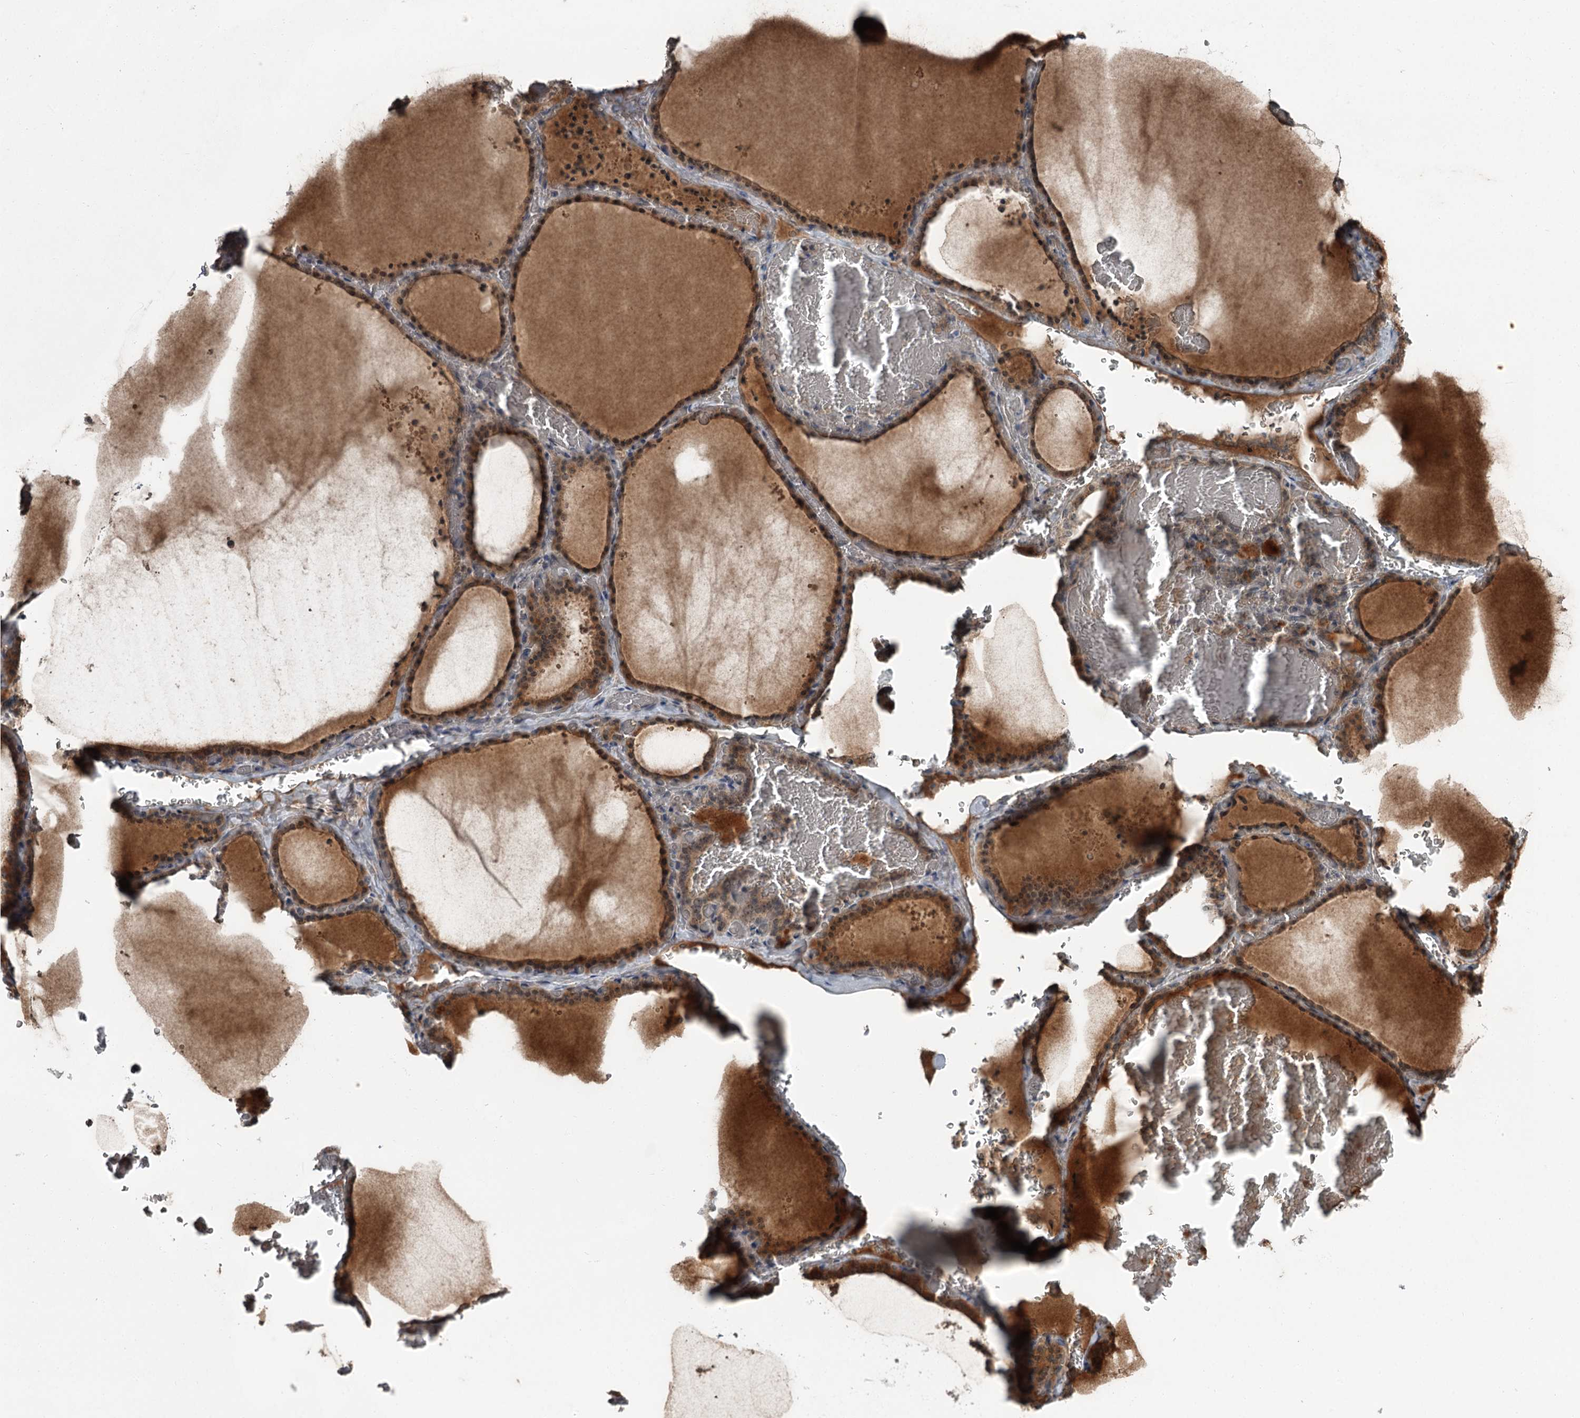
{"staining": {"intensity": "moderate", "quantity": ">75%", "location": "cytoplasmic/membranous,nuclear"}, "tissue": "thyroid gland", "cell_type": "Glandular cells", "image_type": "normal", "snomed": [{"axis": "morphology", "description": "Normal tissue, NOS"}, {"axis": "topography", "description": "Thyroid gland"}], "caption": "An image showing moderate cytoplasmic/membranous,nuclear staining in approximately >75% of glandular cells in benign thyroid gland, as visualized by brown immunohistochemical staining.", "gene": "EXOSC1", "patient": {"sex": "female", "age": 39}}